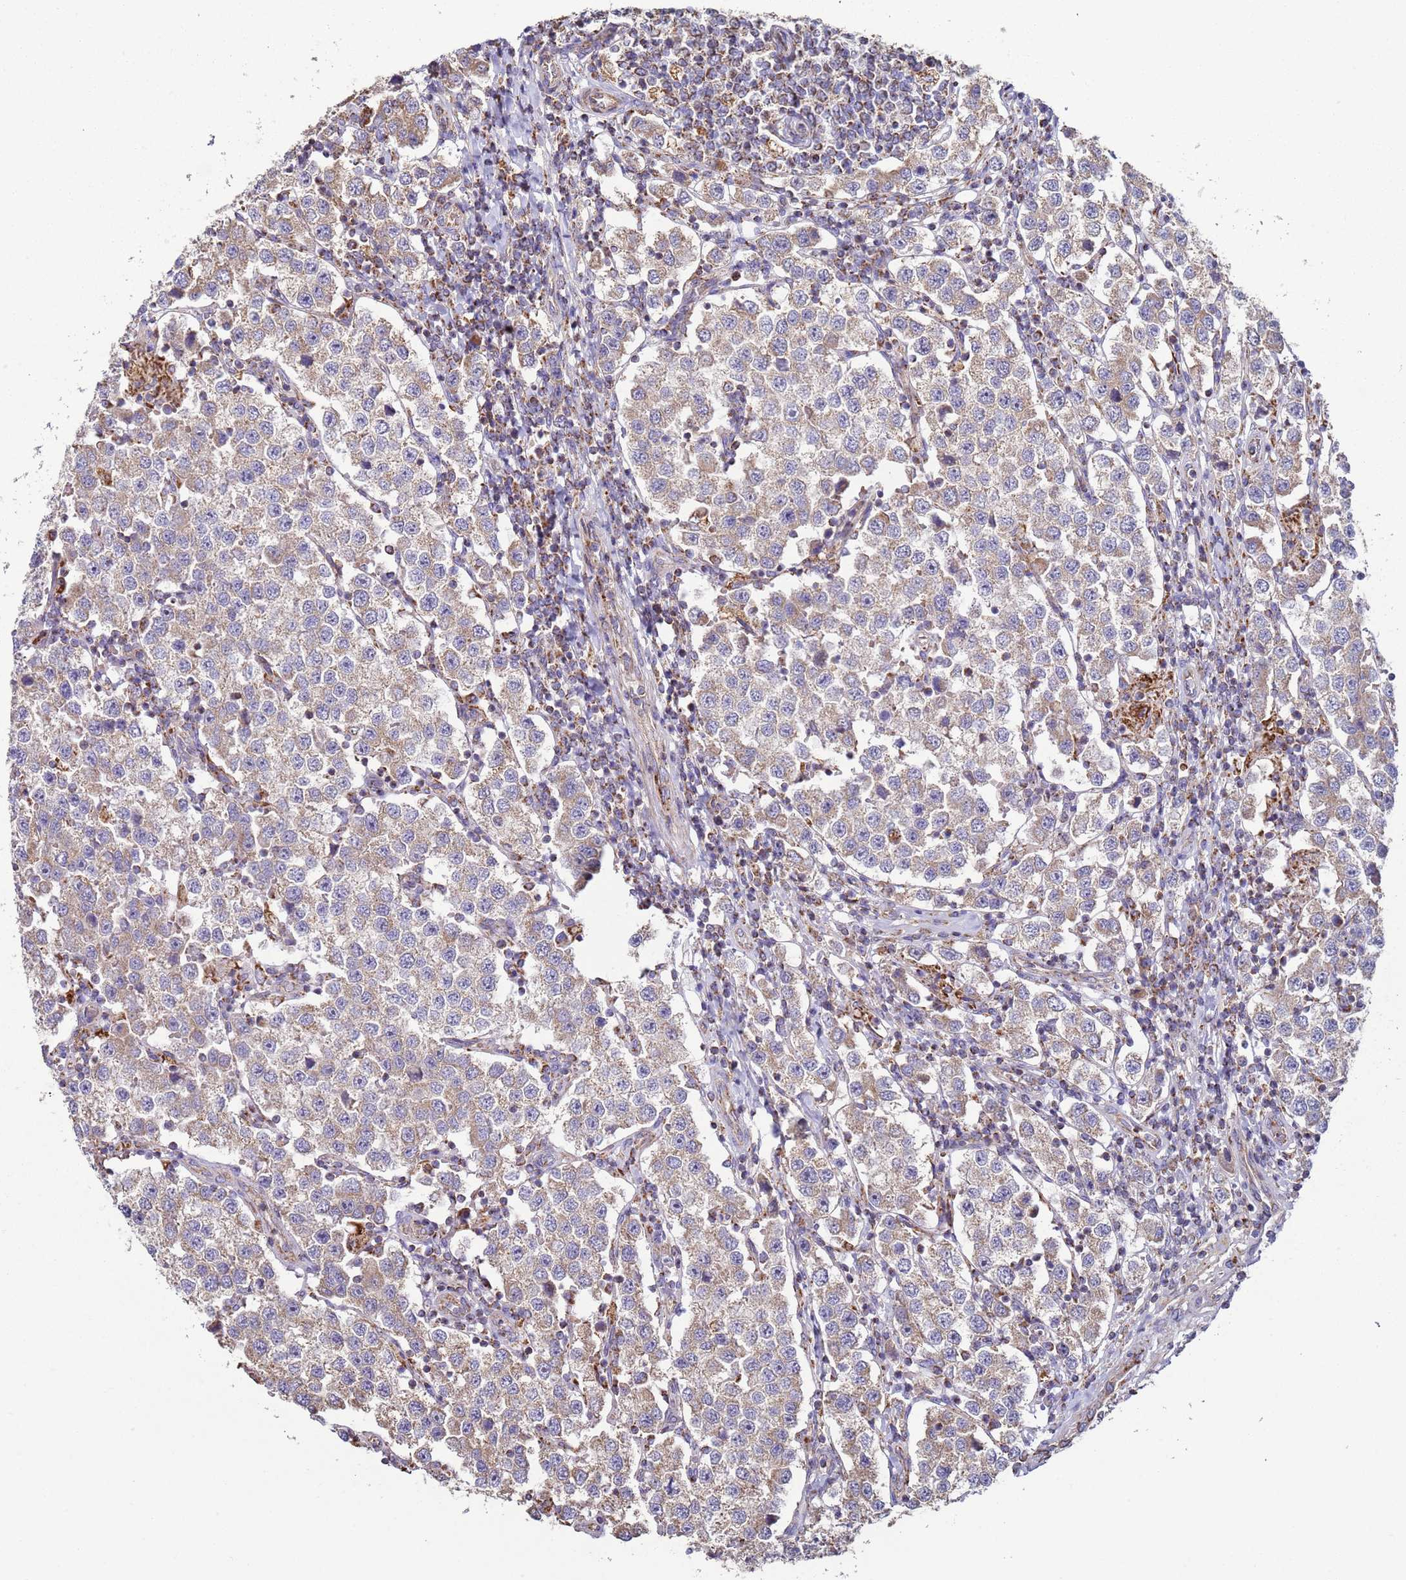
{"staining": {"intensity": "weak", "quantity": "25%-75%", "location": "cytoplasmic/membranous"}, "tissue": "testis cancer", "cell_type": "Tumor cells", "image_type": "cancer", "snomed": [{"axis": "morphology", "description": "Seminoma, NOS"}, {"axis": "topography", "description": "Testis"}], "caption": "Testis cancer was stained to show a protein in brown. There is low levels of weak cytoplasmic/membranous expression in about 25%-75% of tumor cells.", "gene": "FBXO33", "patient": {"sex": "male", "age": 37}}